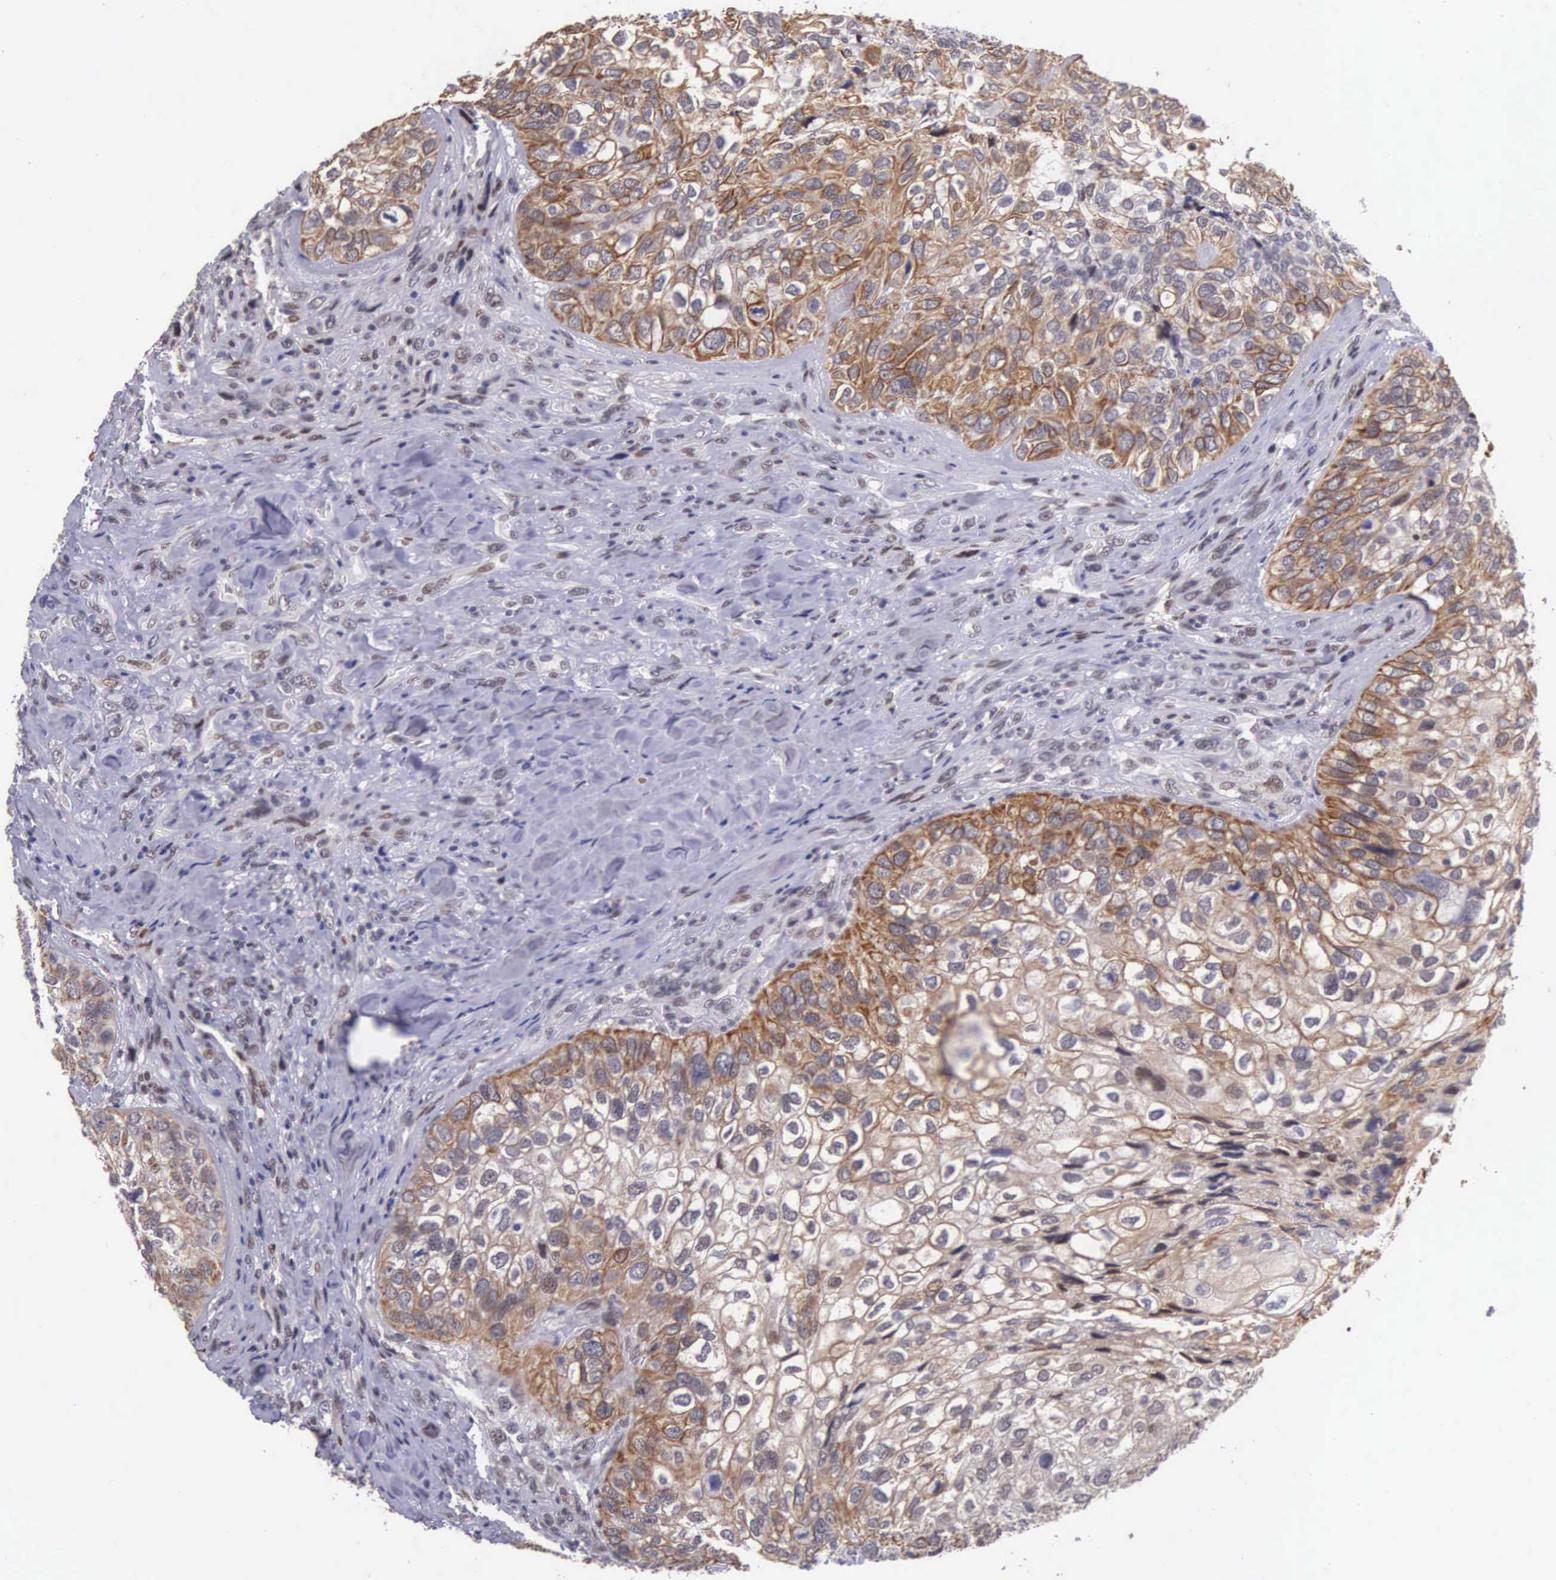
{"staining": {"intensity": "moderate", "quantity": "25%-75%", "location": "cytoplasmic/membranous"}, "tissue": "breast cancer", "cell_type": "Tumor cells", "image_type": "cancer", "snomed": [{"axis": "morphology", "description": "Neoplasm, malignant, NOS"}, {"axis": "topography", "description": "Breast"}], "caption": "Neoplasm (malignant) (breast) was stained to show a protein in brown. There is medium levels of moderate cytoplasmic/membranous expression in about 25%-75% of tumor cells.", "gene": "SLC25A21", "patient": {"sex": "female", "age": 50}}